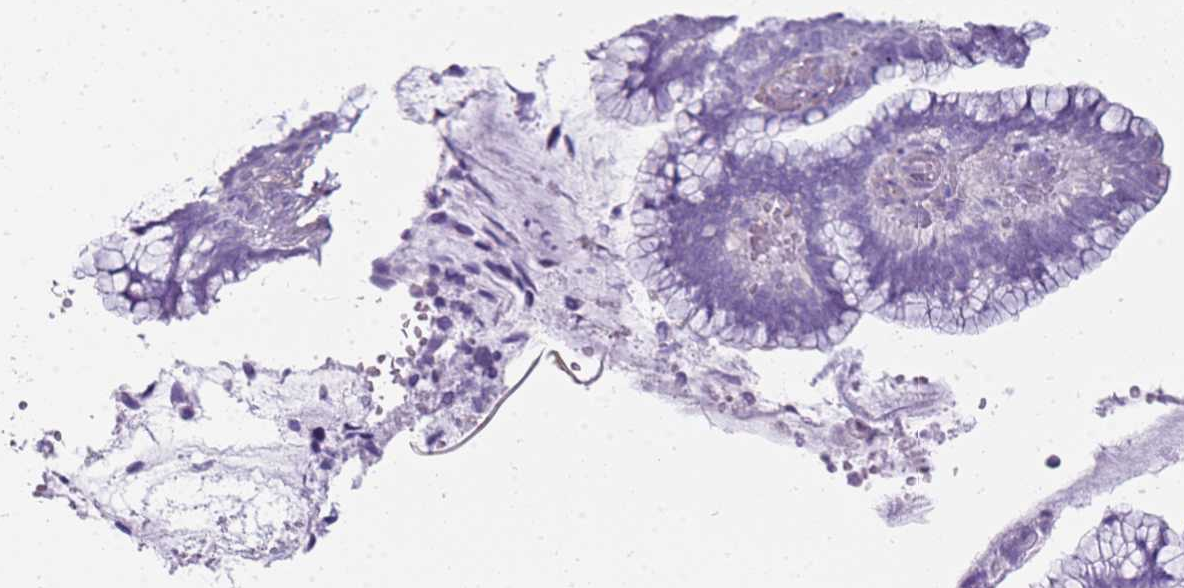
{"staining": {"intensity": "negative", "quantity": "none", "location": "none"}, "tissue": "cervical cancer", "cell_type": "Tumor cells", "image_type": "cancer", "snomed": [{"axis": "morphology", "description": "Adenocarcinoma, NOS"}, {"axis": "topography", "description": "Cervix"}], "caption": "Cervical cancer (adenocarcinoma) was stained to show a protein in brown. There is no significant staining in tumor cells.", "gene": "HSPB1", "patient": {"sex": "female", "age": 44}}